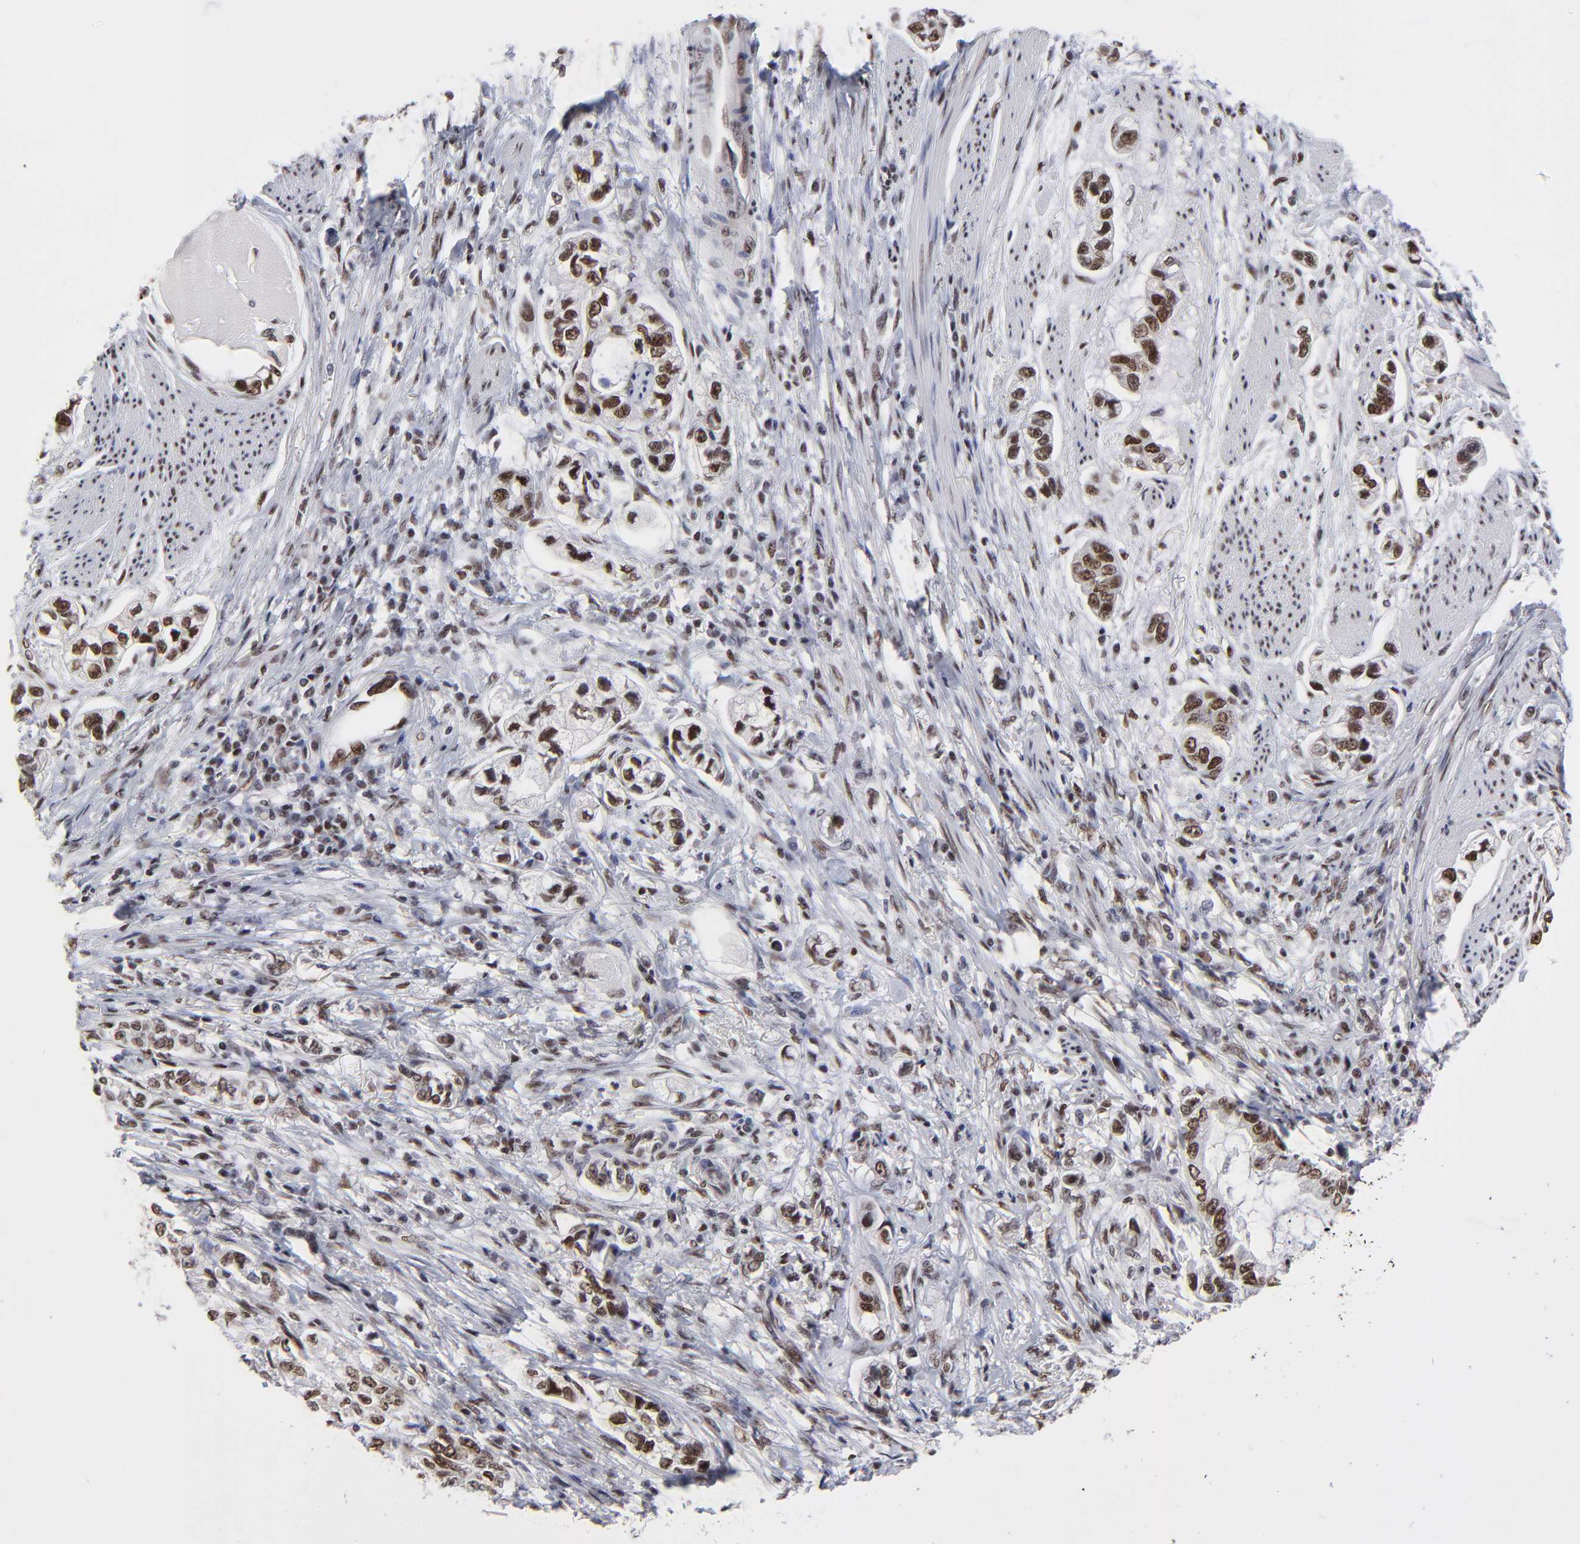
{"staining": {"intensity": "moderate", "quantity": ">75%", "location": "nuclear"}, "tissue": "stomach cancer", "cell_type": "Tumor cells", "image_type": "cancer", "snomed": [{"axis": "morphology", "description": "Adenocarcinoma, NOS"}, {"axis": "topography", "description": "Stomach, lower"}], "caption": "Protein staining of stomach adenocarcinoma tissue displays moderate nuclear expression in approximately >75% of tumor cells. The protein is shown in brown color, while the nuclei are stained blue.", "gene": "ZMYM3", "patient": {"sex": "female", "age": 93}}